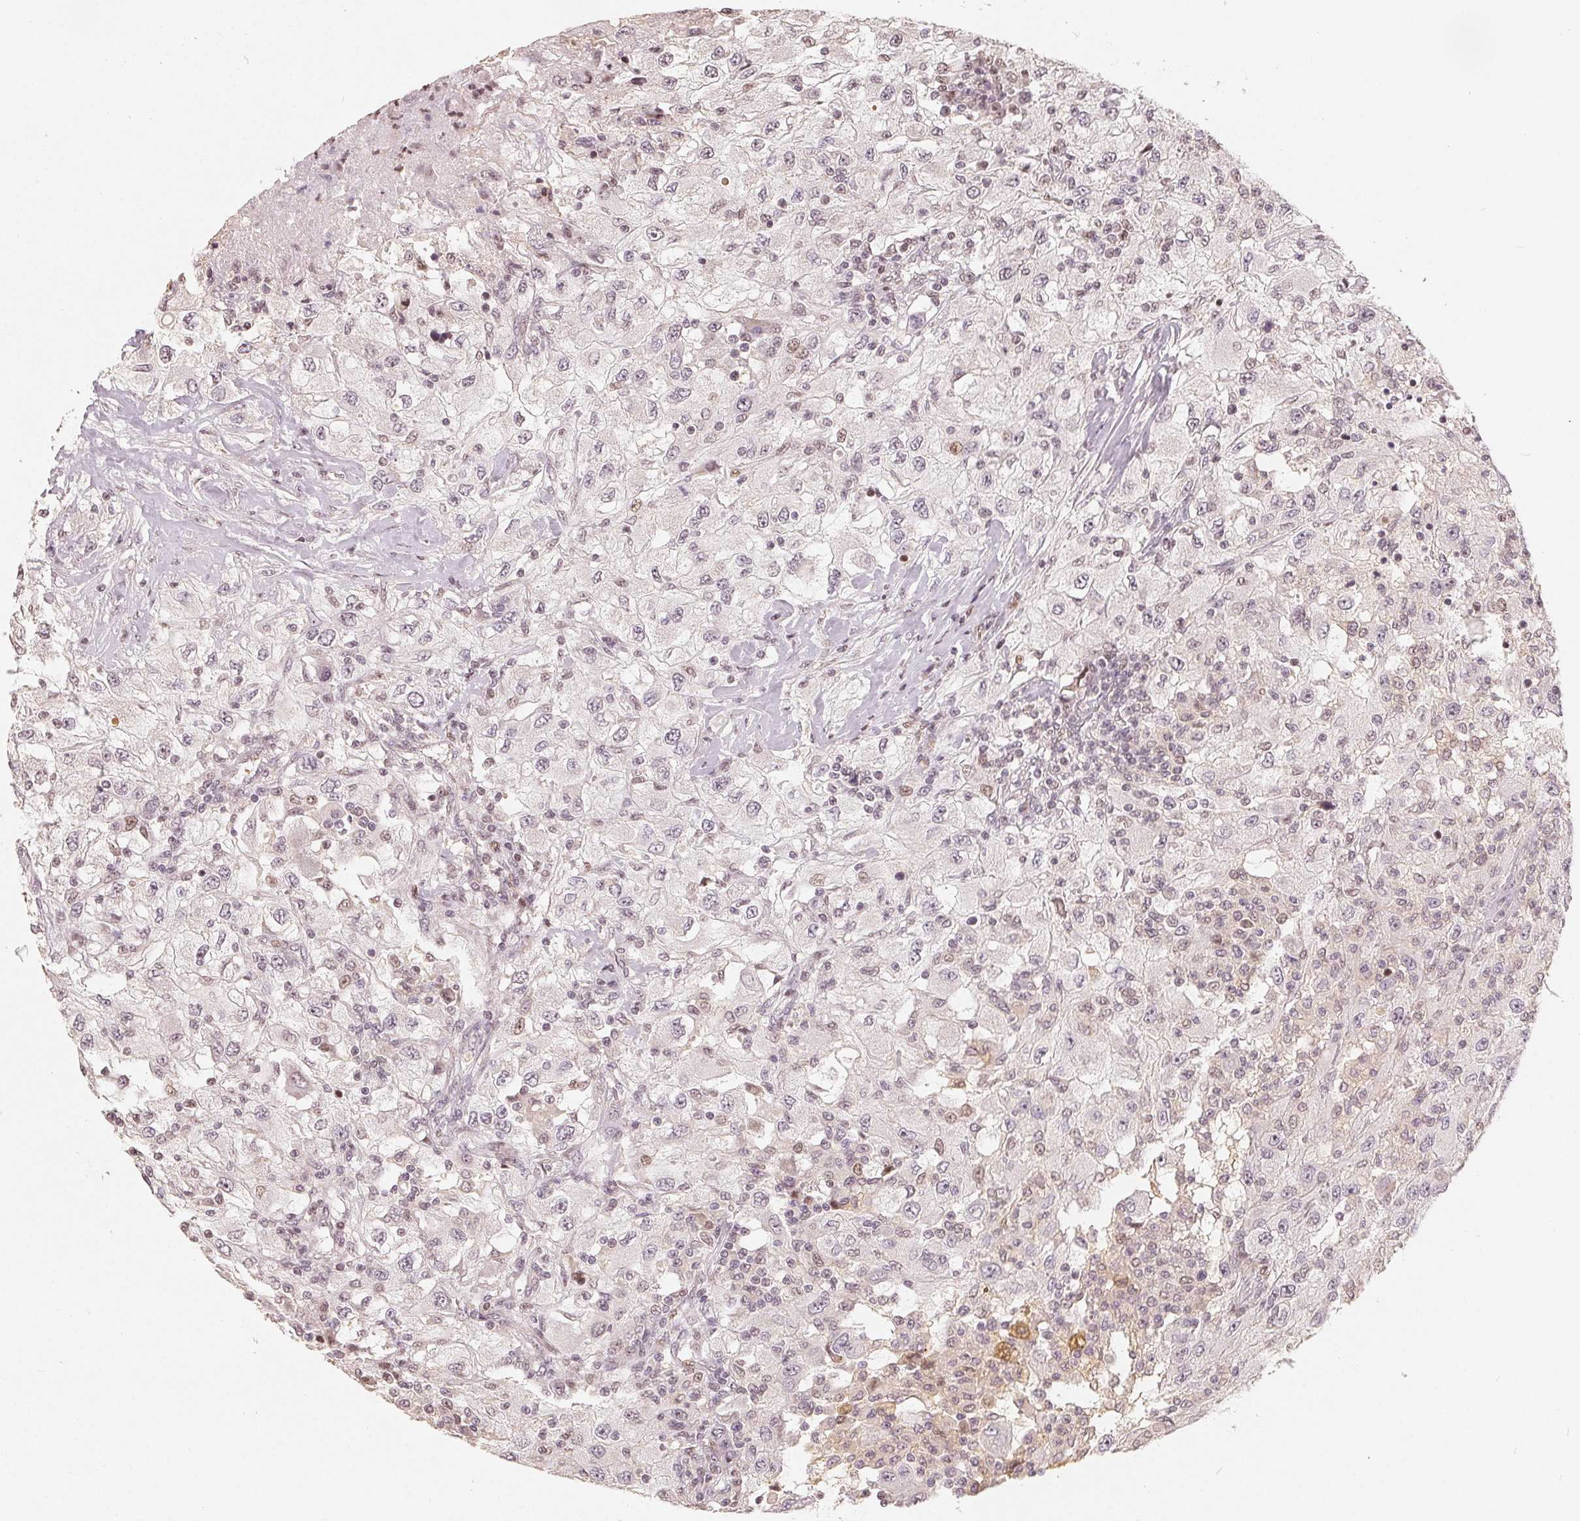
{"staining": {"intensity": "negative", "quantity": "none", "location": "none"}, "tissue": "renal cancer", "cell_type": "Tumor cells", "image_type": "cancer", "snomed": [{"axis": "morphology", "description": "Adenocarcinoma, NOS"}, {"axis": "topography", "description": "Kidney"}], "caption": "IHC histopathology image of neoplastic tissue: renal adenocarcinoma stained with DAB exhibits no significant protein staining in tumor cells.", "gene": "CCDC138", "patient": {"sex": "female", "age": 67}}